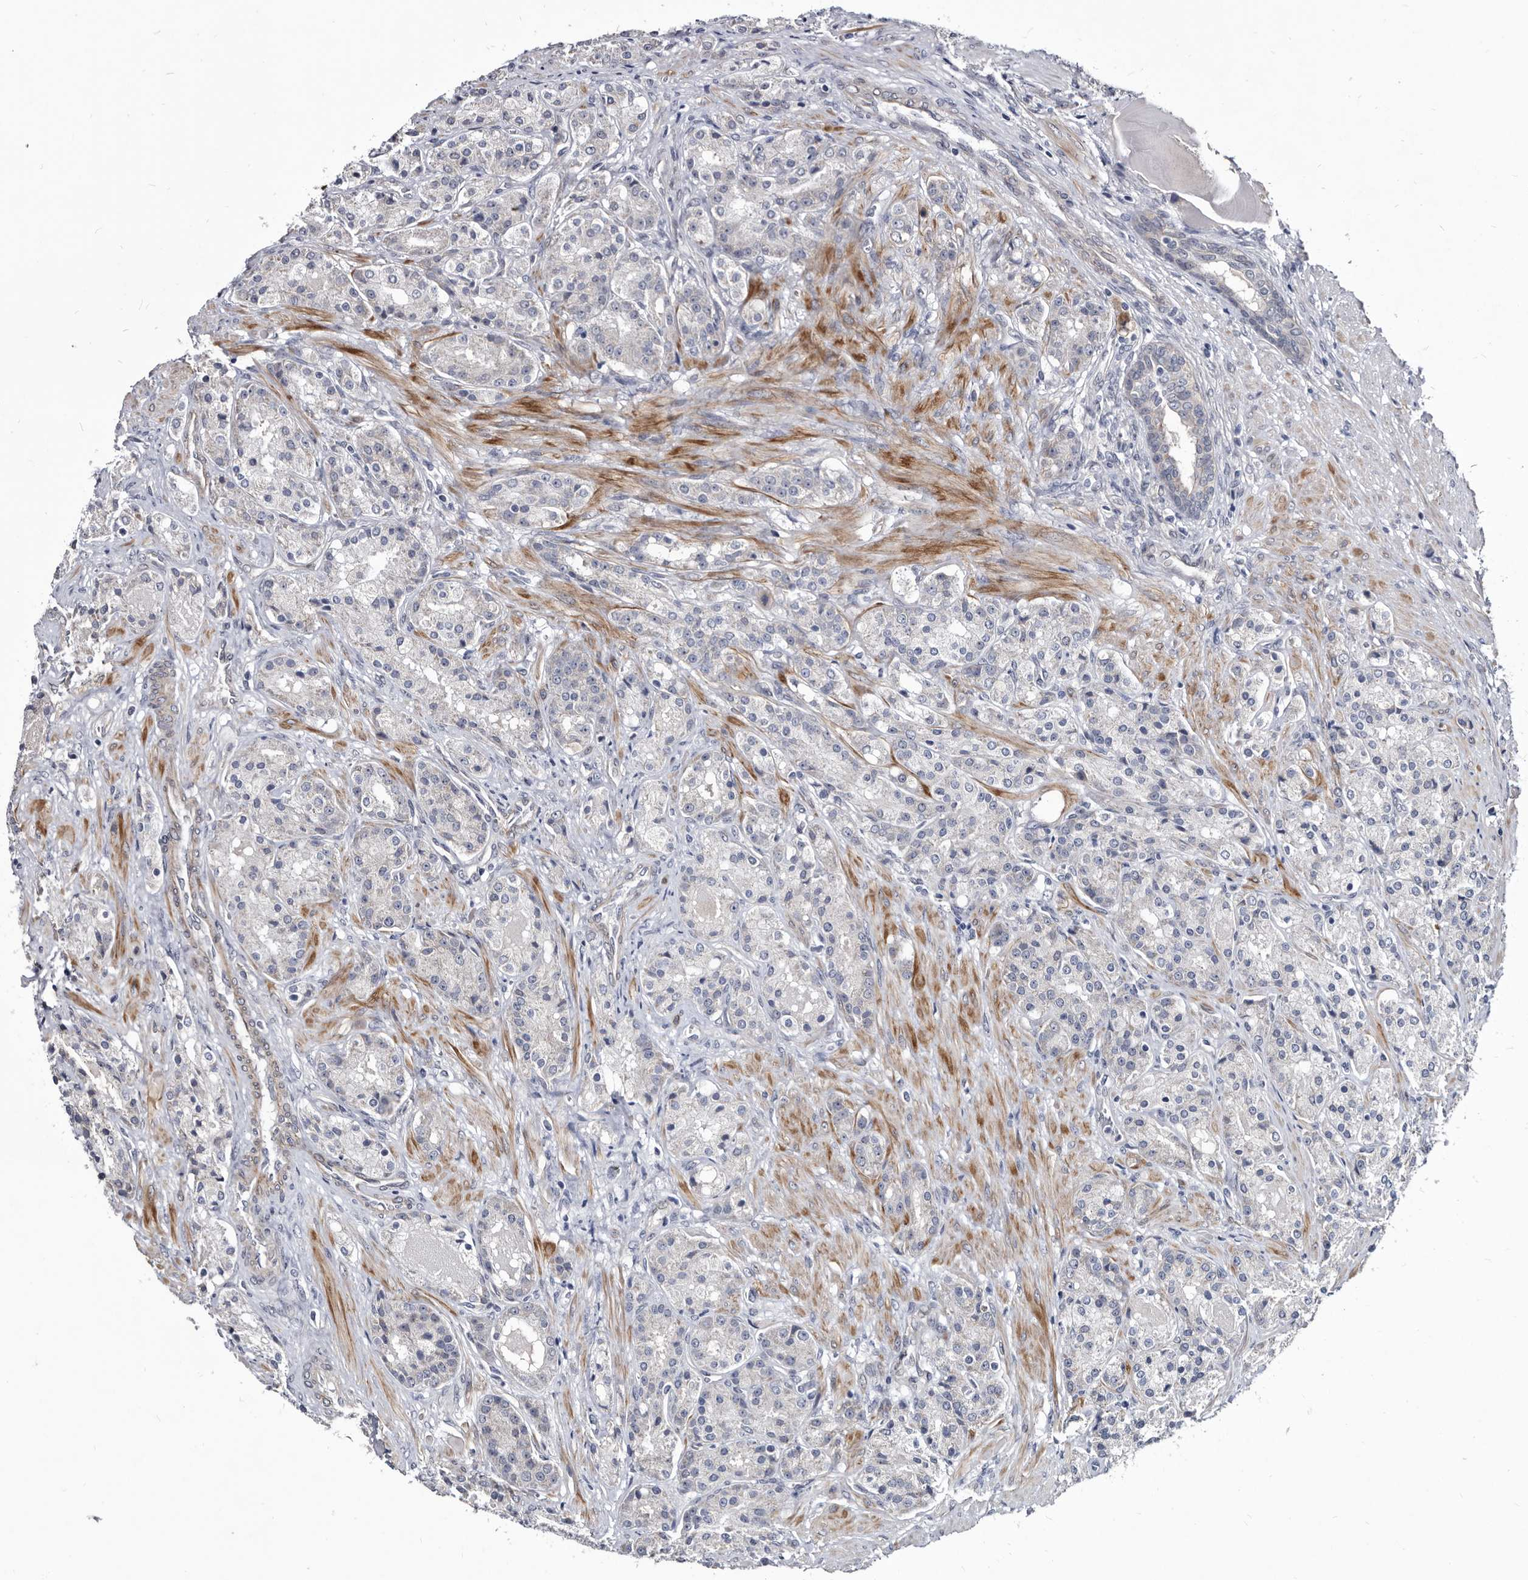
{"staining": {"intensity": "negative", "quantity": "none", "location": "none"}, "tissue": "prostate cancer", "cell_type": "Tumor cells", "image_type": "cancer", "snomed": [{"axis": "morphology", "description": "Adenocarcinoma, High grade"}, {"axis": "topography", "description": "Prostate"}], "caption": "IHC image of prostate adenocarcinoma (high-grade) stained for a protein (brown), which shows no expression in tumor cells.", "gene": "PROM1", "patient": {"sex": "male", "age": 60}}